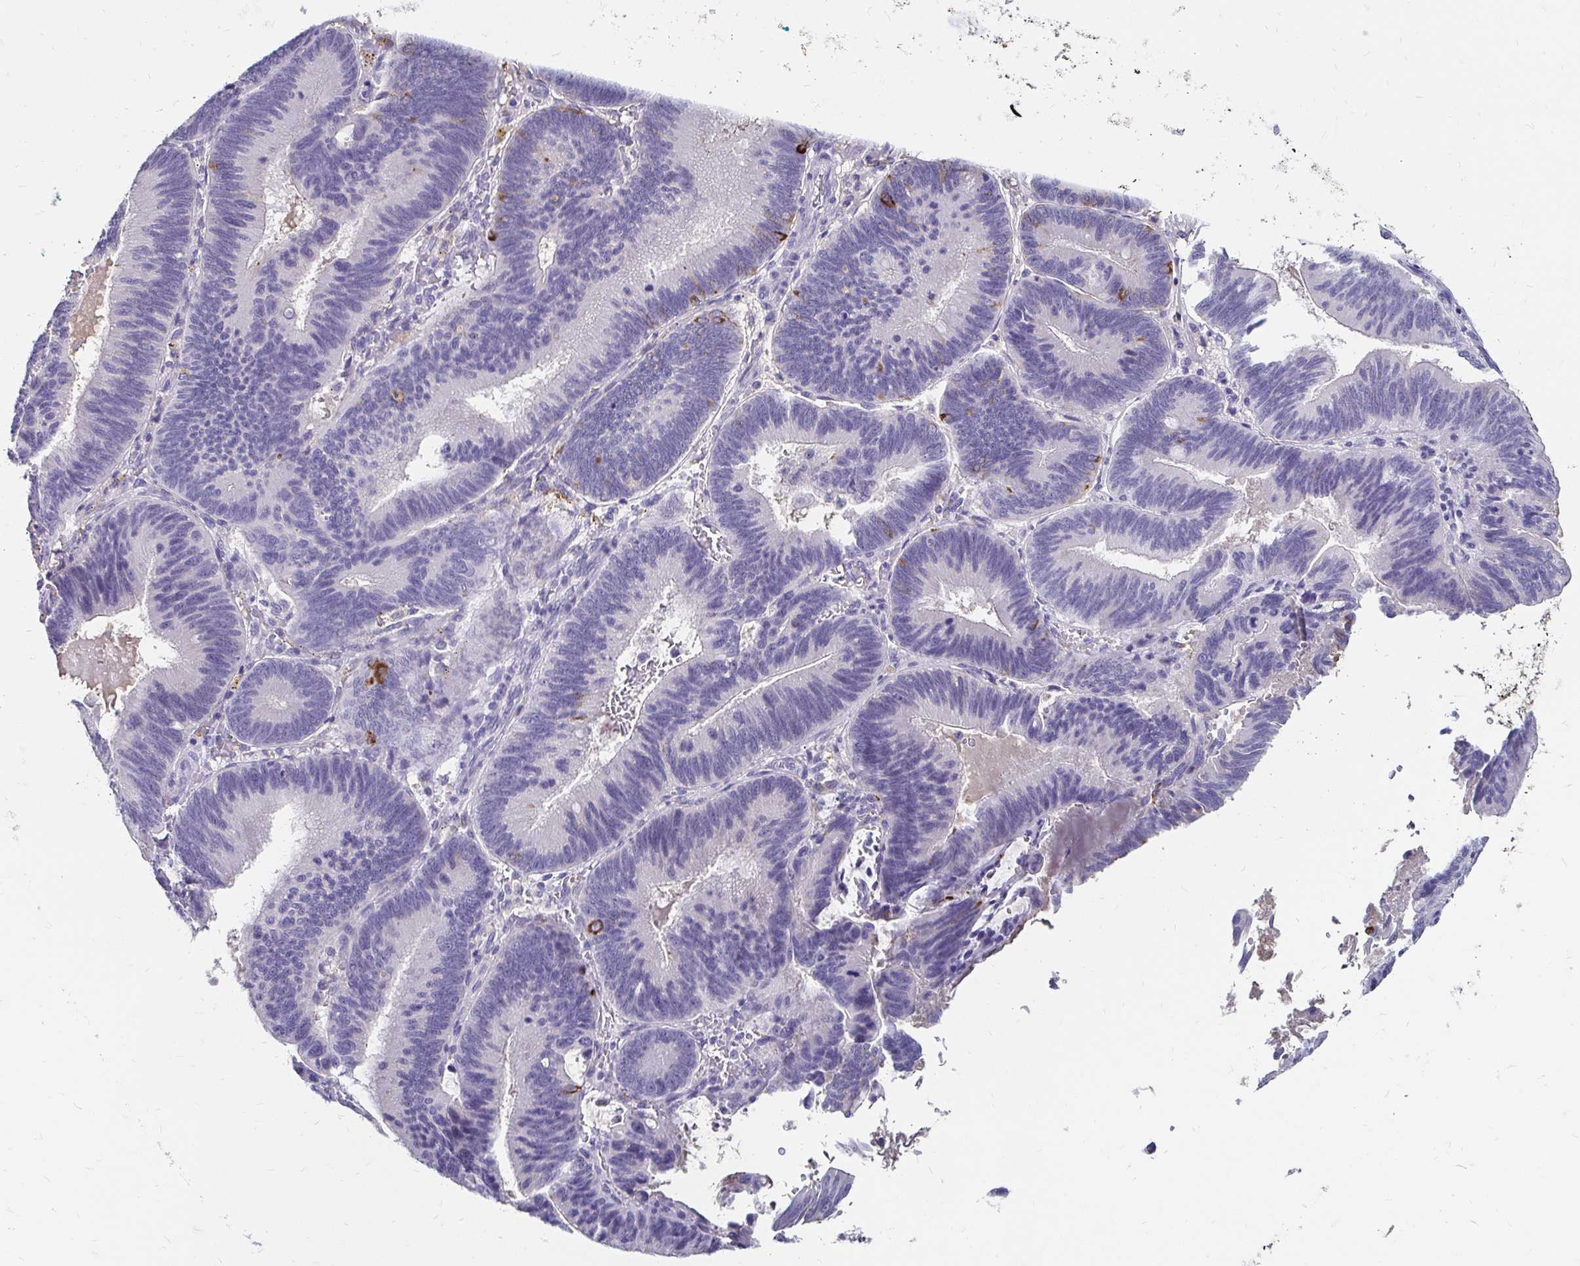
{"staining": {"intensity": "negative", "quantity": "none", "location": "none"}, "tissue": "pancreatic cancer", "cell_type": "Tumor cells", "image_type": "cancer", "snomed": [{"axis": "morphology", "description": "Adenocarcinoma, NOS"}, {"axis": "topography", "description": "Pancreas"}], "caption": "Pancreatic cancer (adenocarcinoma) was stained to show a protein in brown. There is no significant positivity in tumor cells.", "gene": "SCG3", "patient": {"sex": "male", "age": 82}}